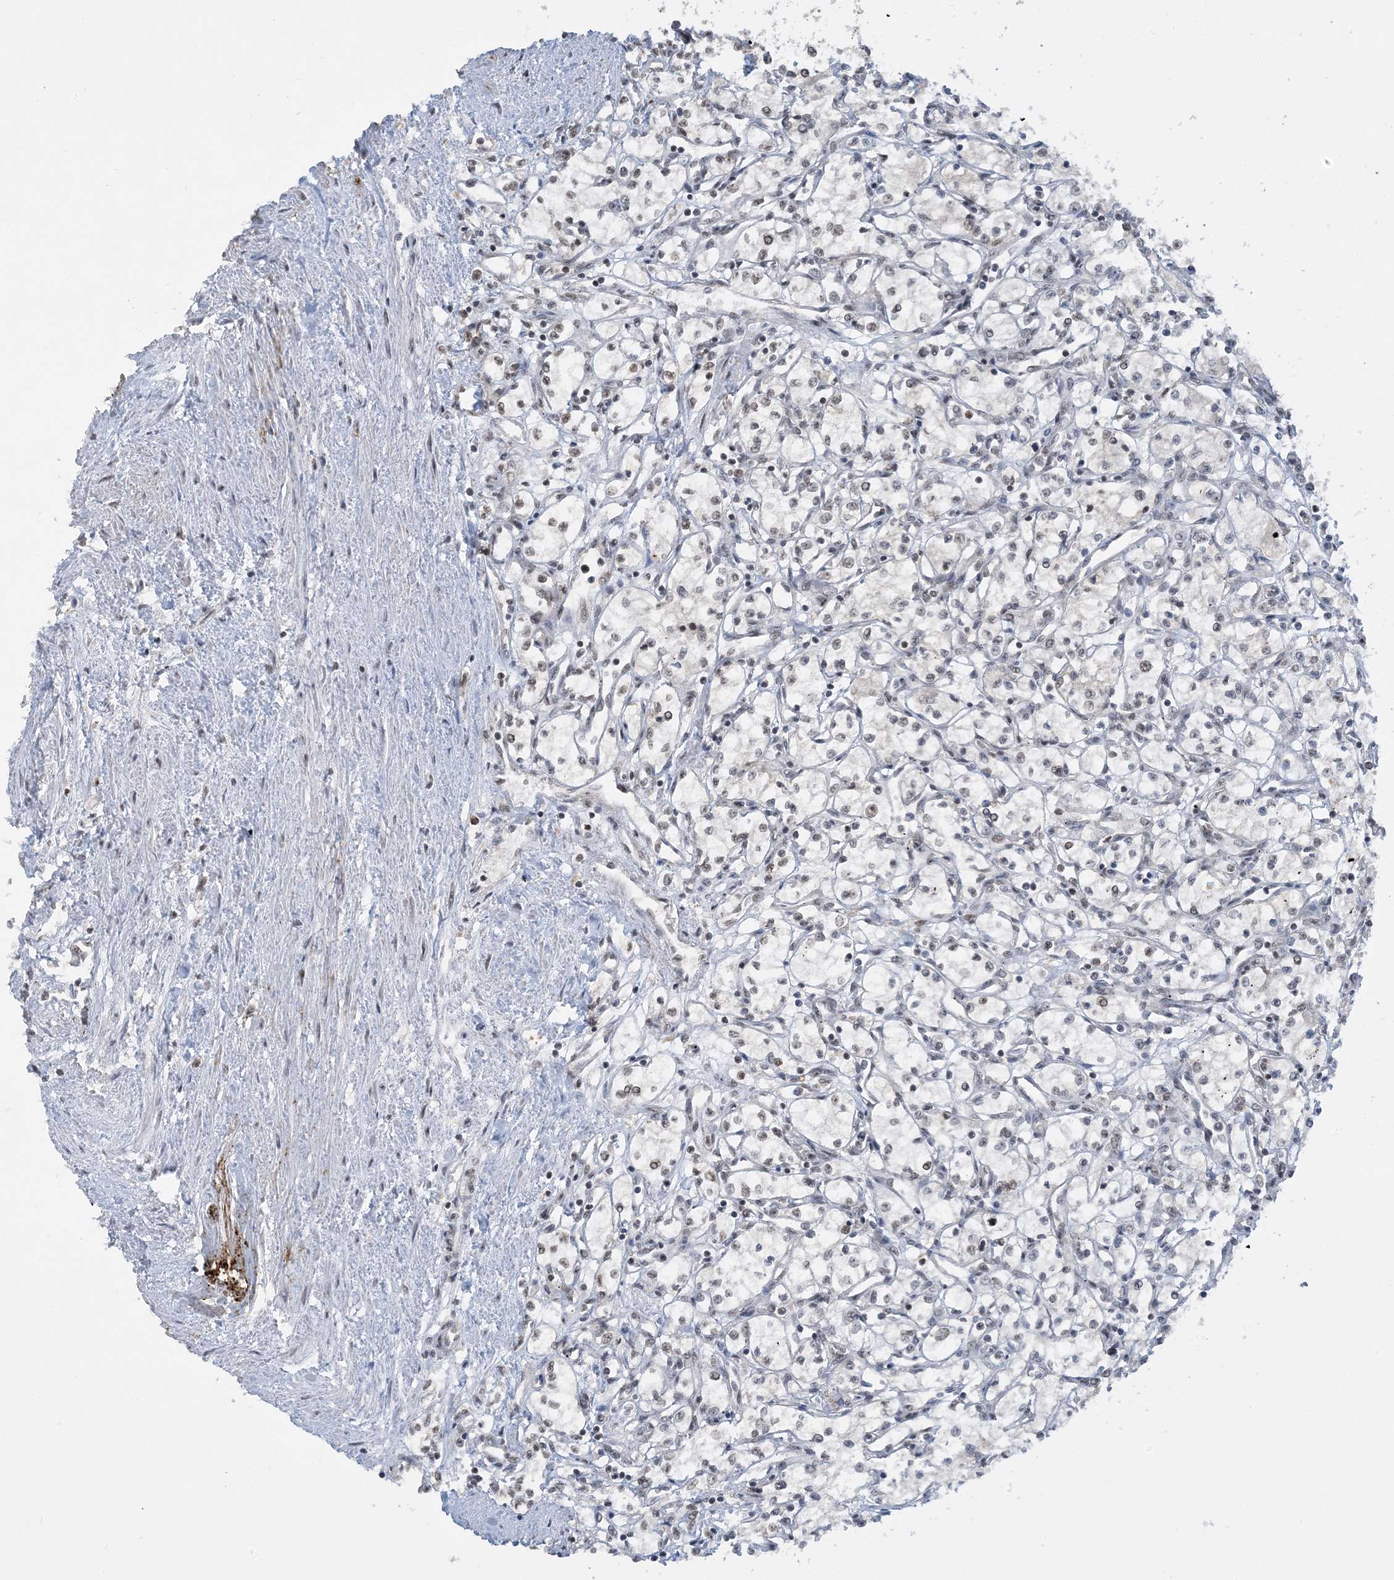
{"staining": {"intensity": "negative", "quantity": "none", "location": "none"}, "tissue": "renal cancer", "cell_type": "Tumor cells", "image_type": "cancer", "snomed": [{"axis": "morphology", "description": "Adenocarcinoma, NOS"}, {"axis": "topography", "description": "Kidney"}], "caption": "Tumor cells show no significant staining in renal cancer.", "gene": "ACYP2", "patient": {"sex": "male", "age": 59}}